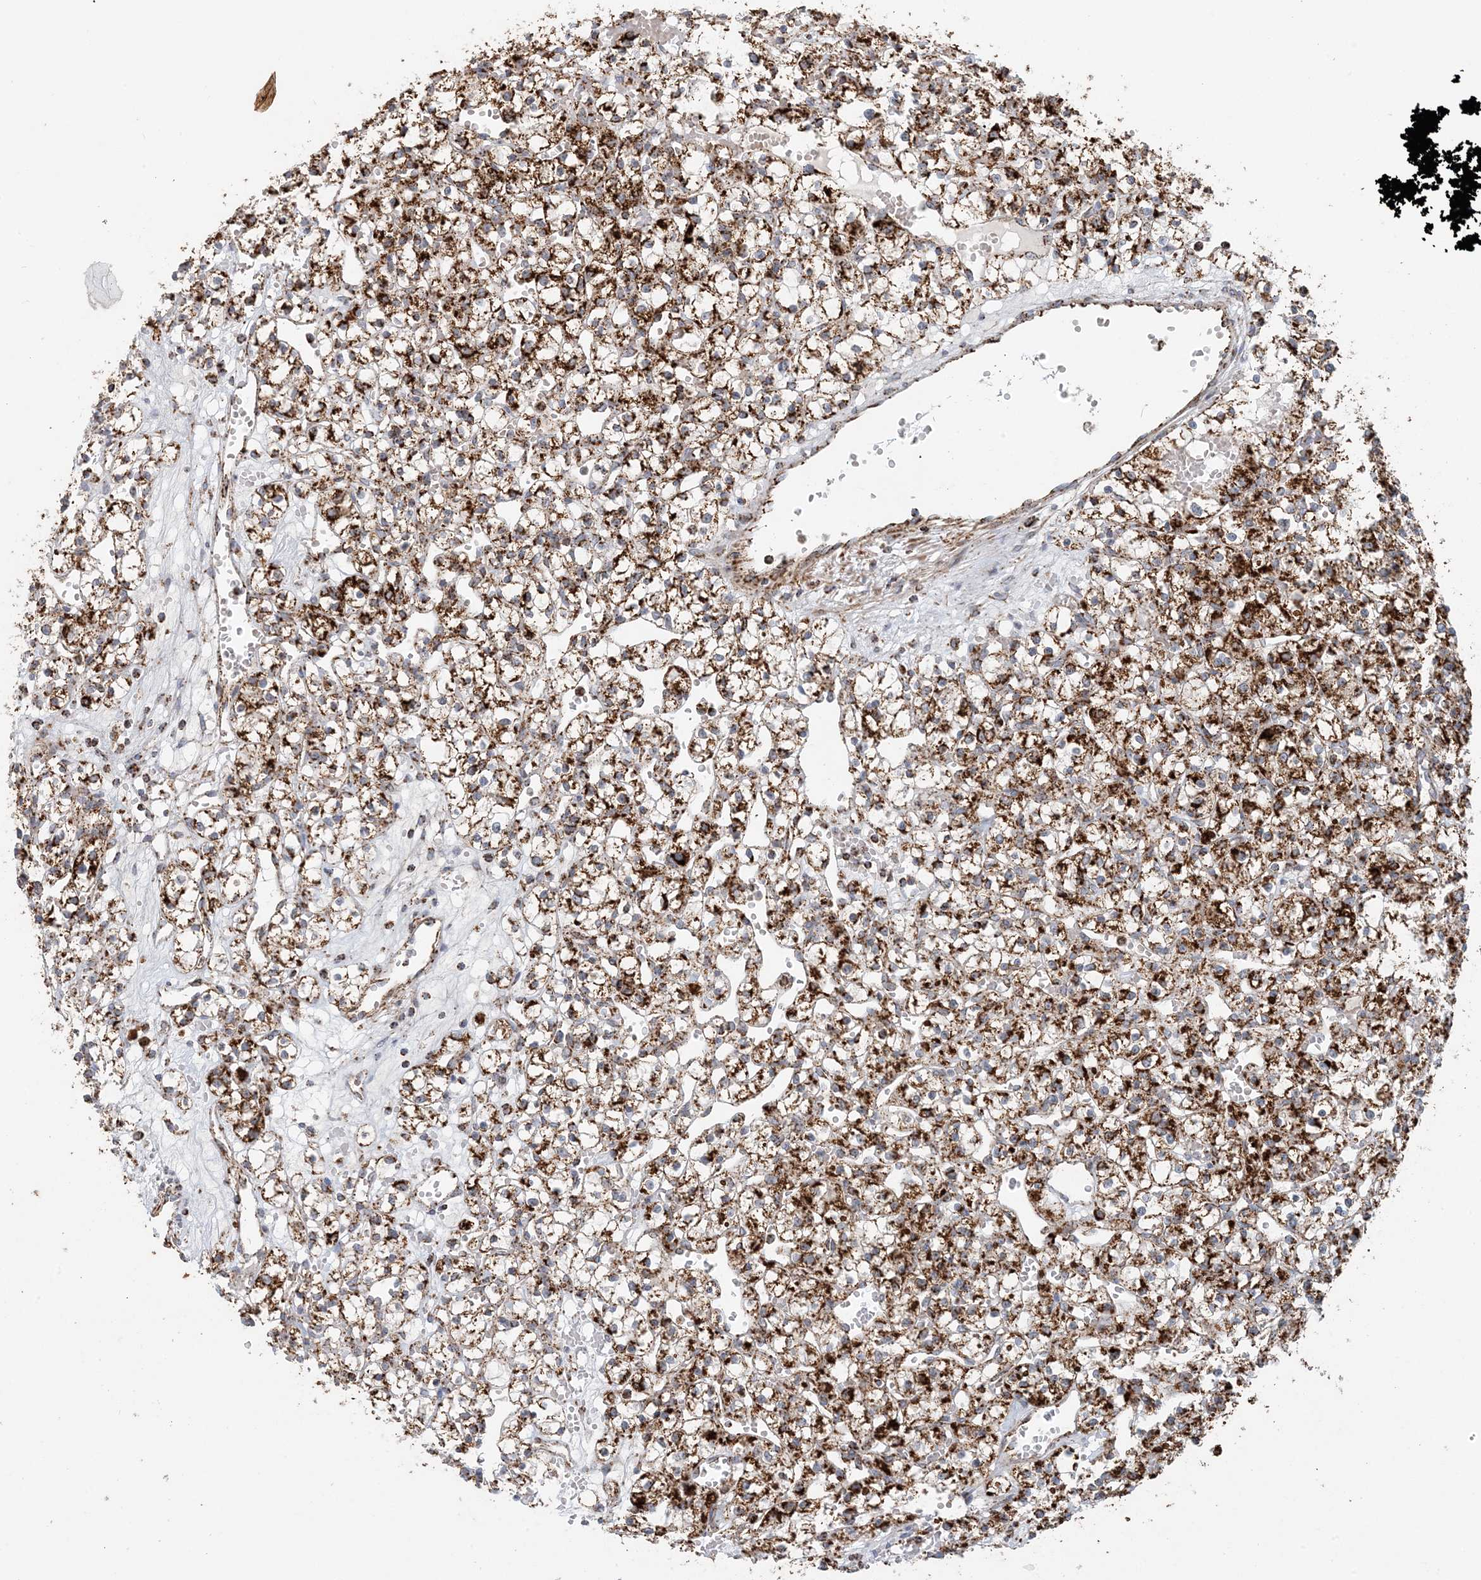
{"staining": {"intensity": "strong", "quantity": ">75%", "location": "cytoplasmic/membranous"}, "tissue": "renal cancer", "cell_type": "Tumor cells", "image_type": "cancer", "snomed": [{"axis": "morphology", "description": "Adenocarcinoma, NOS"}, {"axis": "topography", "description": "Kidney"}], "caption": "Renal cancer (adenocarcinoma) stained with DAB immunohistochemistry (IHC) displays high levels of strong cytoplasmic/membranous expression in approximately >75% of tumor cells. Using DAB (3,3'-diaminobenzidine) (brown) and hematoxylin (blue) stains, captured at high magnification using brightfield microscopy.", "gene": "MAN1A1", "patient": {"sex": "female", "age": 59}}